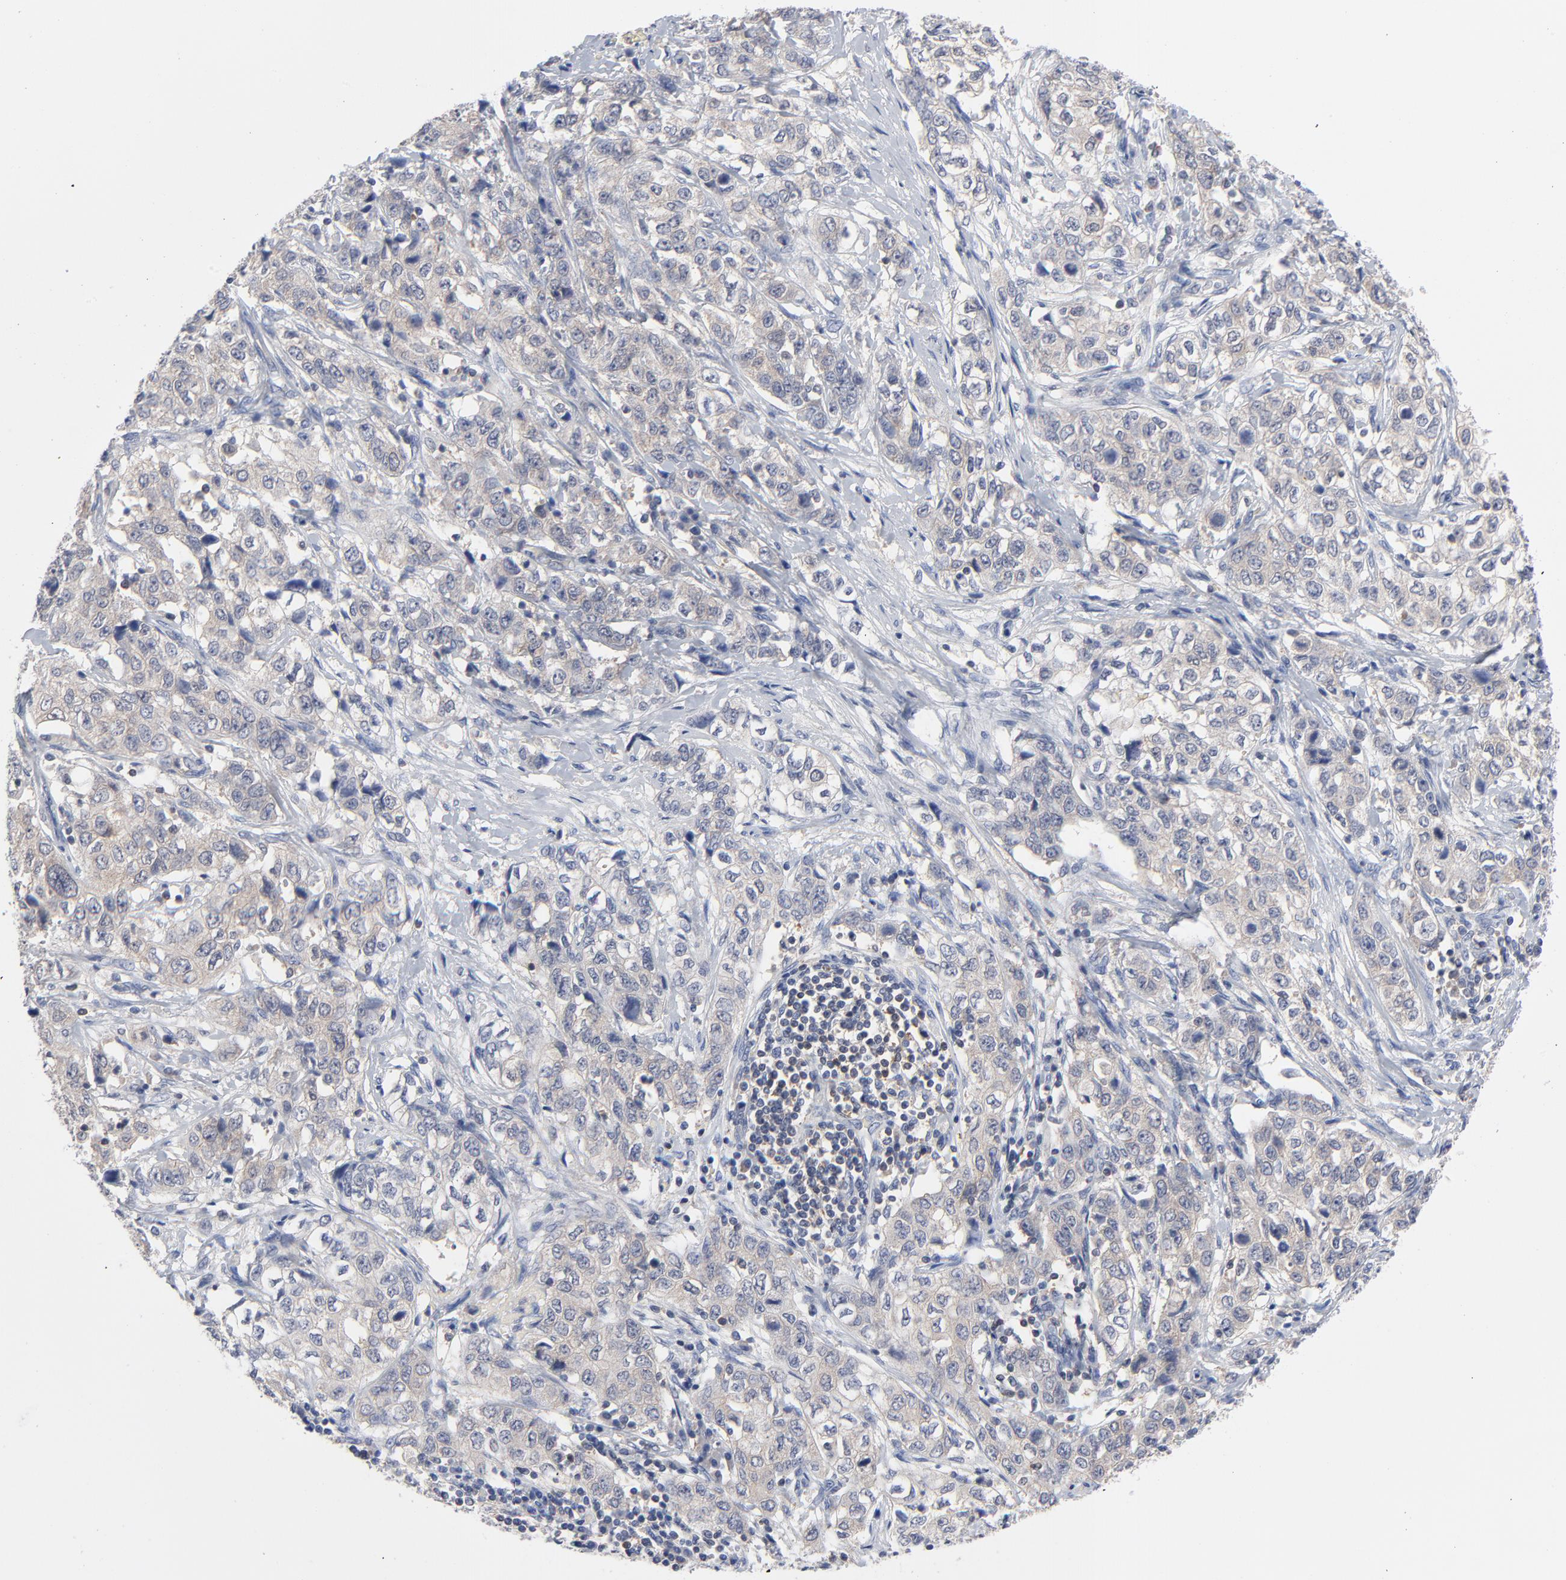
{"staining": {"intensity": "weak", "quantity": "25%-75%", "location": "cytoplasmic/membranous"}, "tissue": "stomach cancer", "cell_type": "Tumor cells", "image_type": "cancer", "snomed": [{"axis": "morphology", "description": "Adenocarcinoma, NOS"}, {"axis": "topography", "description": "Stomach"}], "caption": "Immunohistochemistry (IHC) staining of stomach adenocarcinoma, which reveals low levels of weak cytoplasmic/membranous positivity in about 25%-75% of tumor cells indicating weak cytoplasmic/membranous protein staining. The staining was performed using DAB (brown) for protein detection and nuclei were counterstained in hematoxylin (blue).", "gene": "CAB39L", "patient": {"sex": "male", "age": 48}}